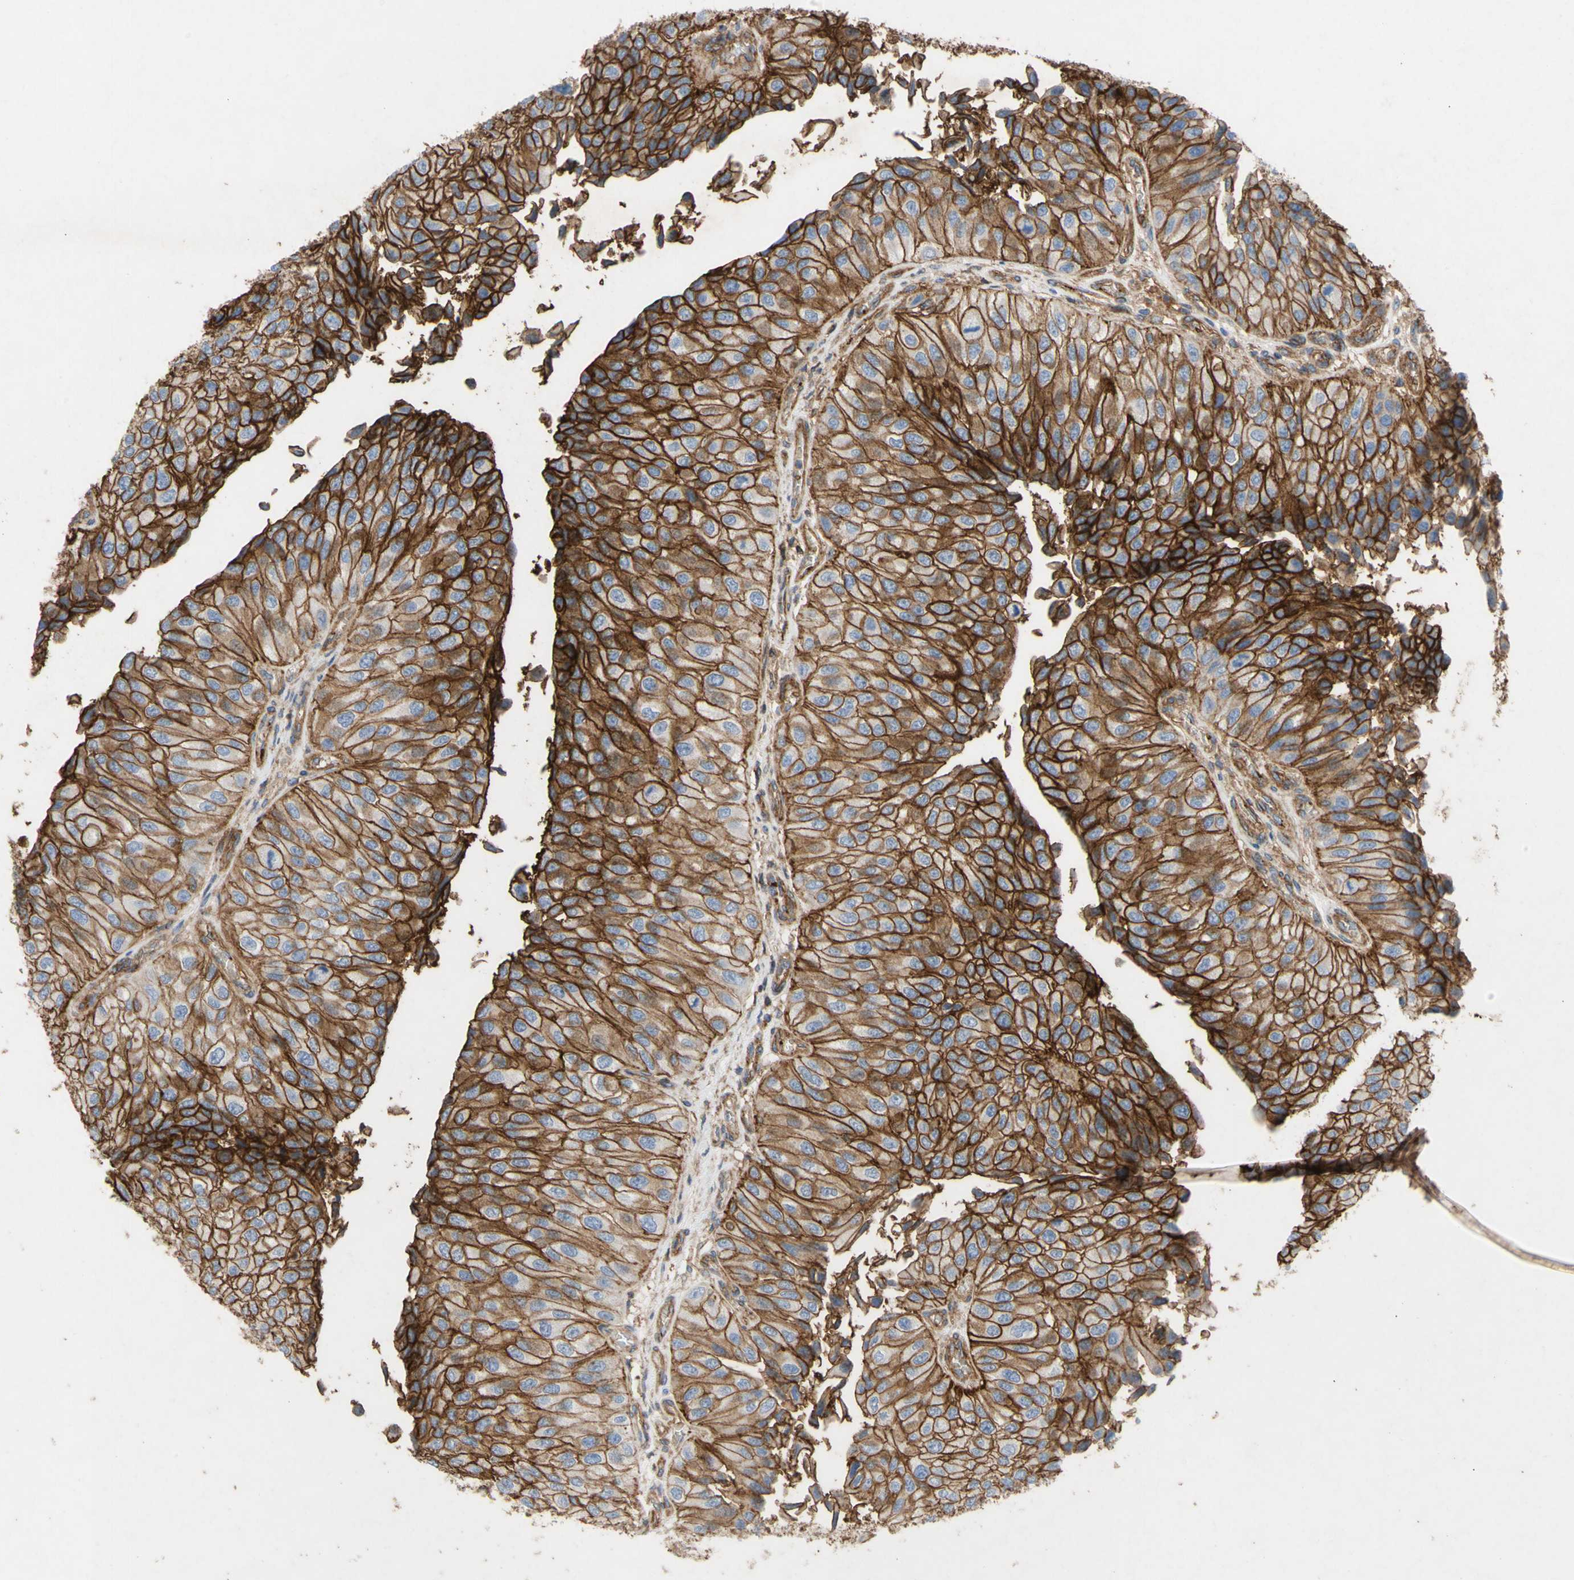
{"staining": {"intensity": "strong", "quantity": ">75%", "location": "cytoplasmic/membranous"}, "tissue": "urothelial cancer", "cell_type": "Tumor cells", "image_type": "cancer", "snomed": [{"axis": "morphology", "description": "Urothelial carcinoma, High grade"}, {"axis": "topography", "description": "Kidney"}, {"axis": "topography", "description": "Urinary bladder"}], "caption": "Immunohistochemical staining of urothelial cancer shows high levels of strong cytoplasmic/membranous protein expression in approximately >75% of tumor cells.", "gene": "ATP2A3", "patient": {"sex": "male", "age": 77}}